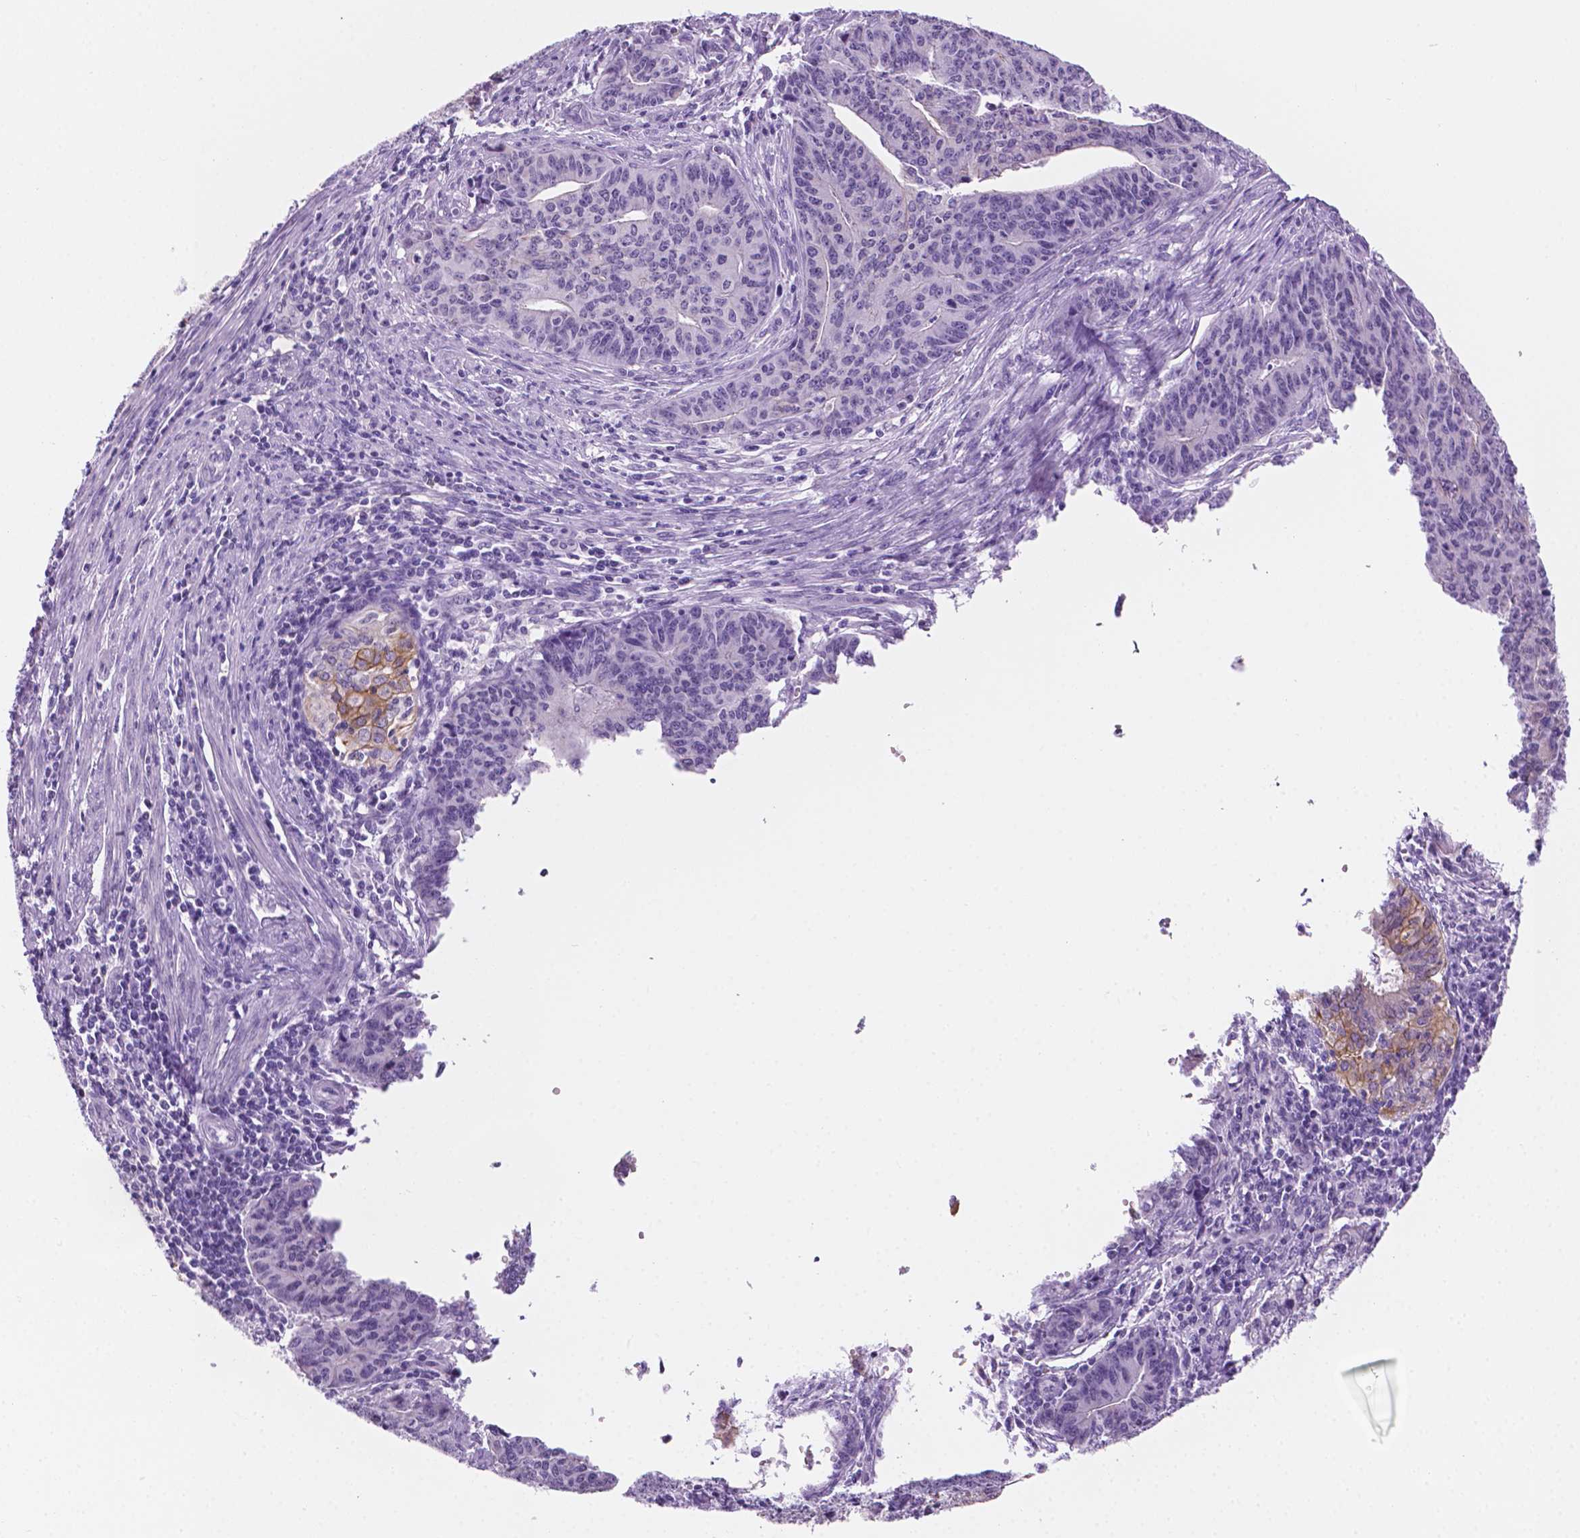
{"staining": {"intensity": "negative", "quantity": "none", "location": "none"}, "tissue": "endometrial cancer", "cell_type": "Tumor cells", "image_type": "cancer", "snomed": [{"axis": "morphology", "description": "Adenocarcinoma, NOS"}, {"axis": "topography", "description": "Endometrium"}], "caption": "High magnification brightfield microscopy of endometrial cancer (adenocarcinoma) stained with DAB (brown) and counterstained with hematoxylin (blue): tumor cells show no significant staining.", "gene": "PPL", "patient": {"sex": "female", "age": 59}}